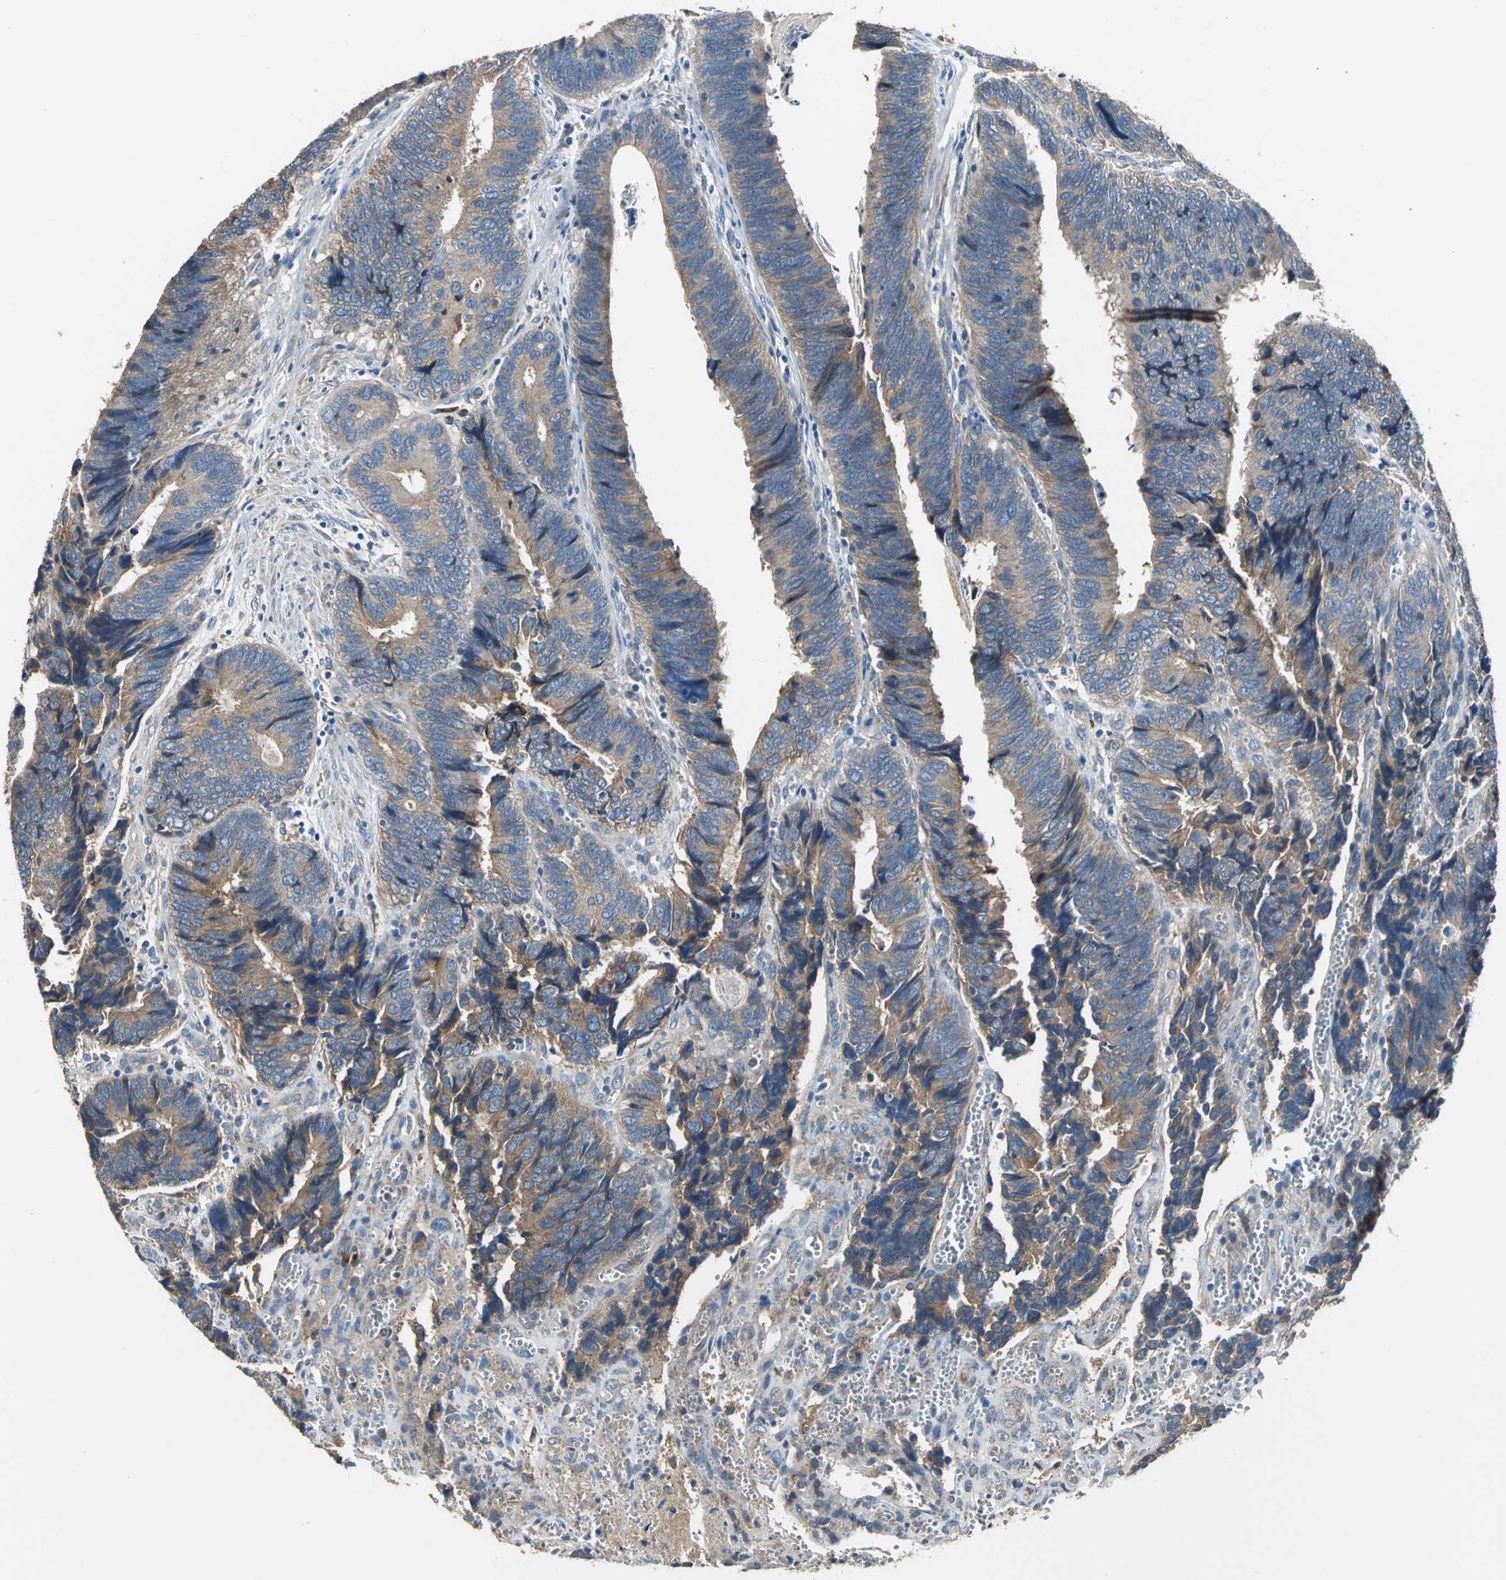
{"staining": {"intensity": "moderate", "quantity": ">75%", "location": "cytoplasmic/membranous"}, "tissue": "colorectal cancer", "cell_type": "Tumor cells", "image_type": "cancer", "snomed": [{"axis": "morphology", "description": "Adenocarcinoma, NOS"}, {"axis": "topography", "description": "Colon"}], "caption": "This micrograph exhibits immunohistochemistry staining of adenocarcinoma (colorectal), with medium moderate cytoplasmic/membranous expression in approximately >75% of tumor cells.", "gene": "HEPH", "patient": {"sex": "male", "age": 72}}